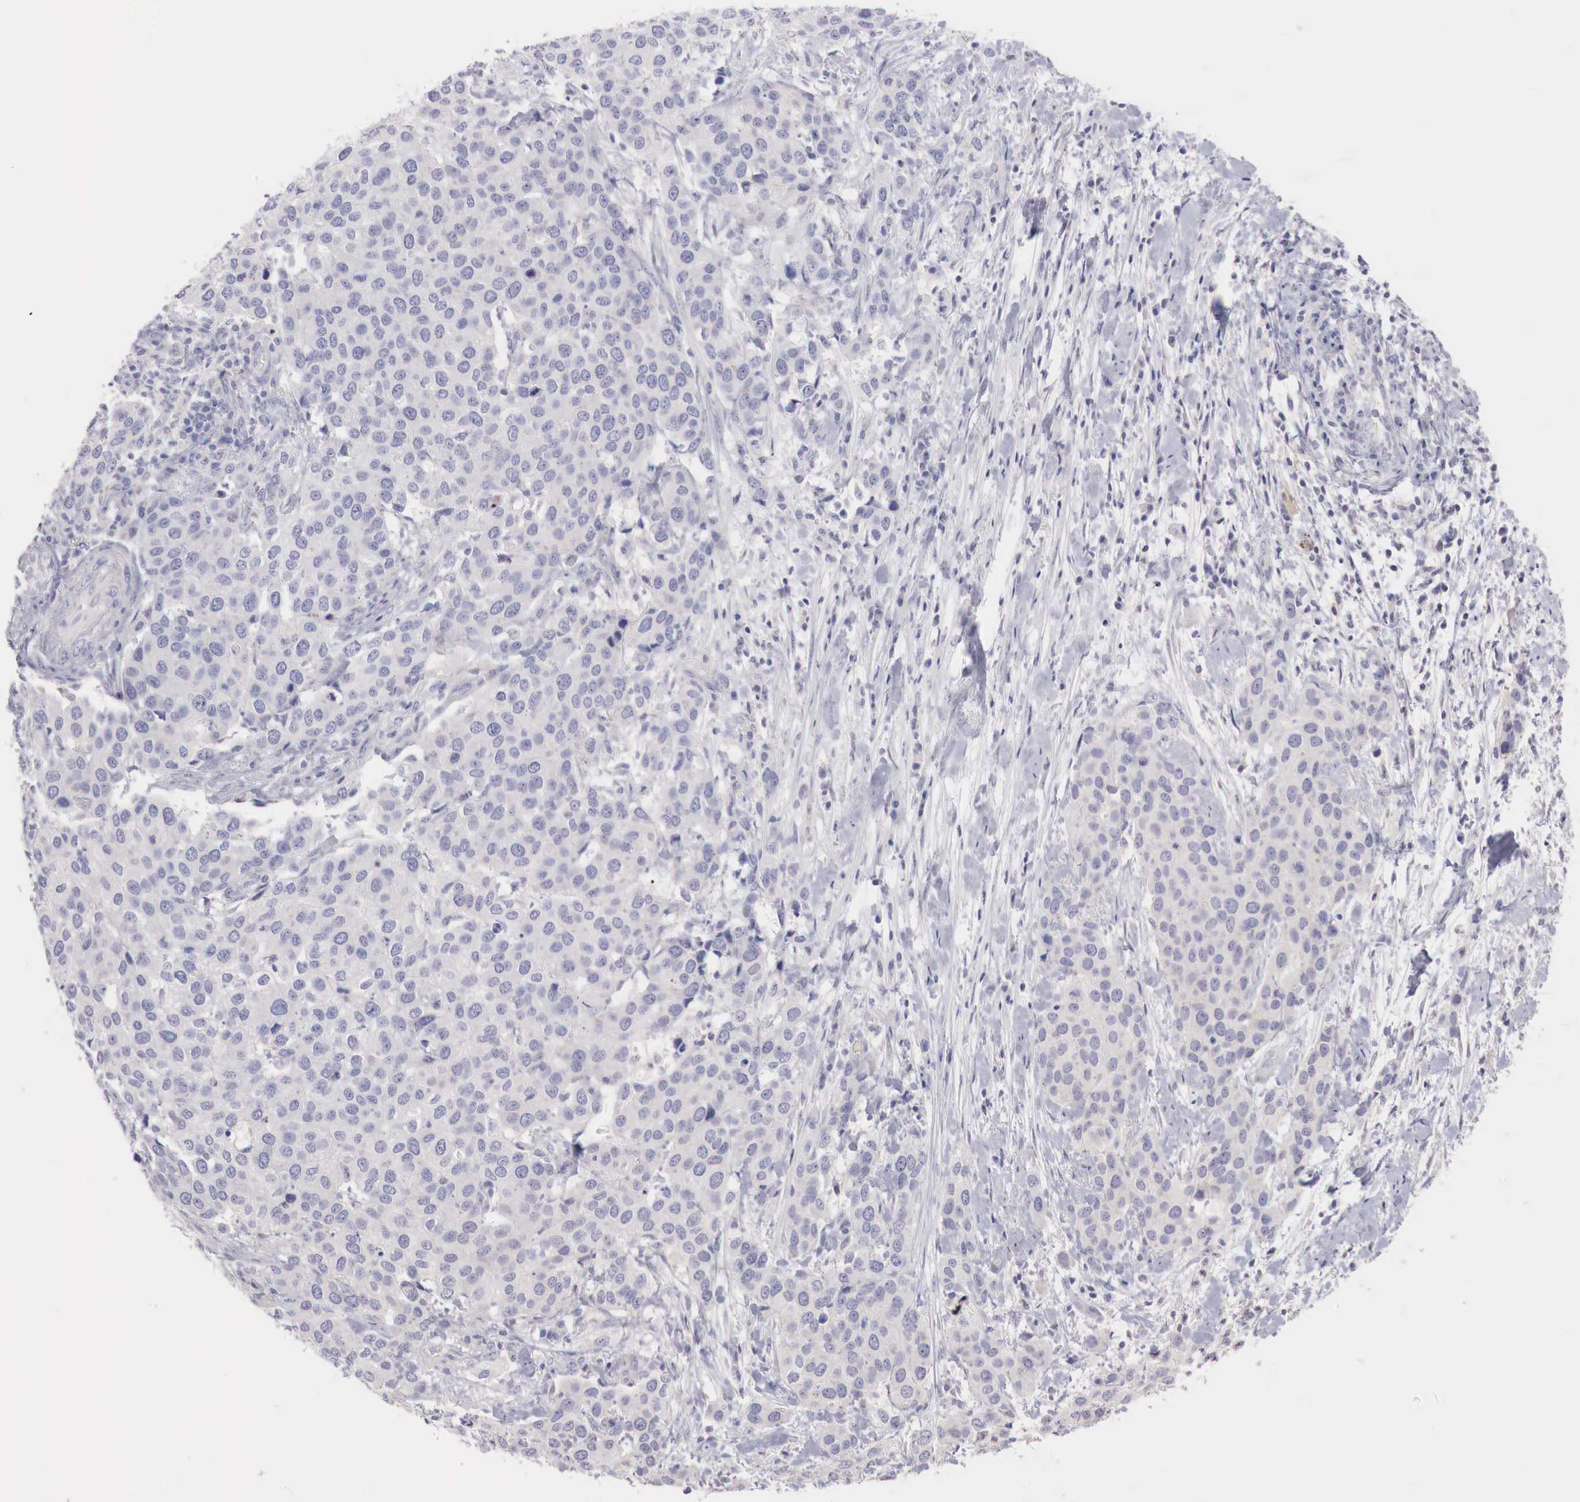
{"staining": {"intensity": "negative", "quantity": "none", "location": "none"}, "tissue": "cervical cancer", "cell_type": "Tumor cells", "image_type": "cancer", "snomed": [{"axis": "morphology", "description": "Squamous cell carcinoma, NOS"}, {"axis": "topography", "description": "Cervix"}], "caption": "DAB immunohistochemical staining of human cervical squamous cell carcinoma exhibits no significant expression in tumor cells. (DAB immunohistochemistry visualized using brightfield microscopy, high magnification).", "gene": "TRIM13", "patient": {"sex": "female", "age": 54}}